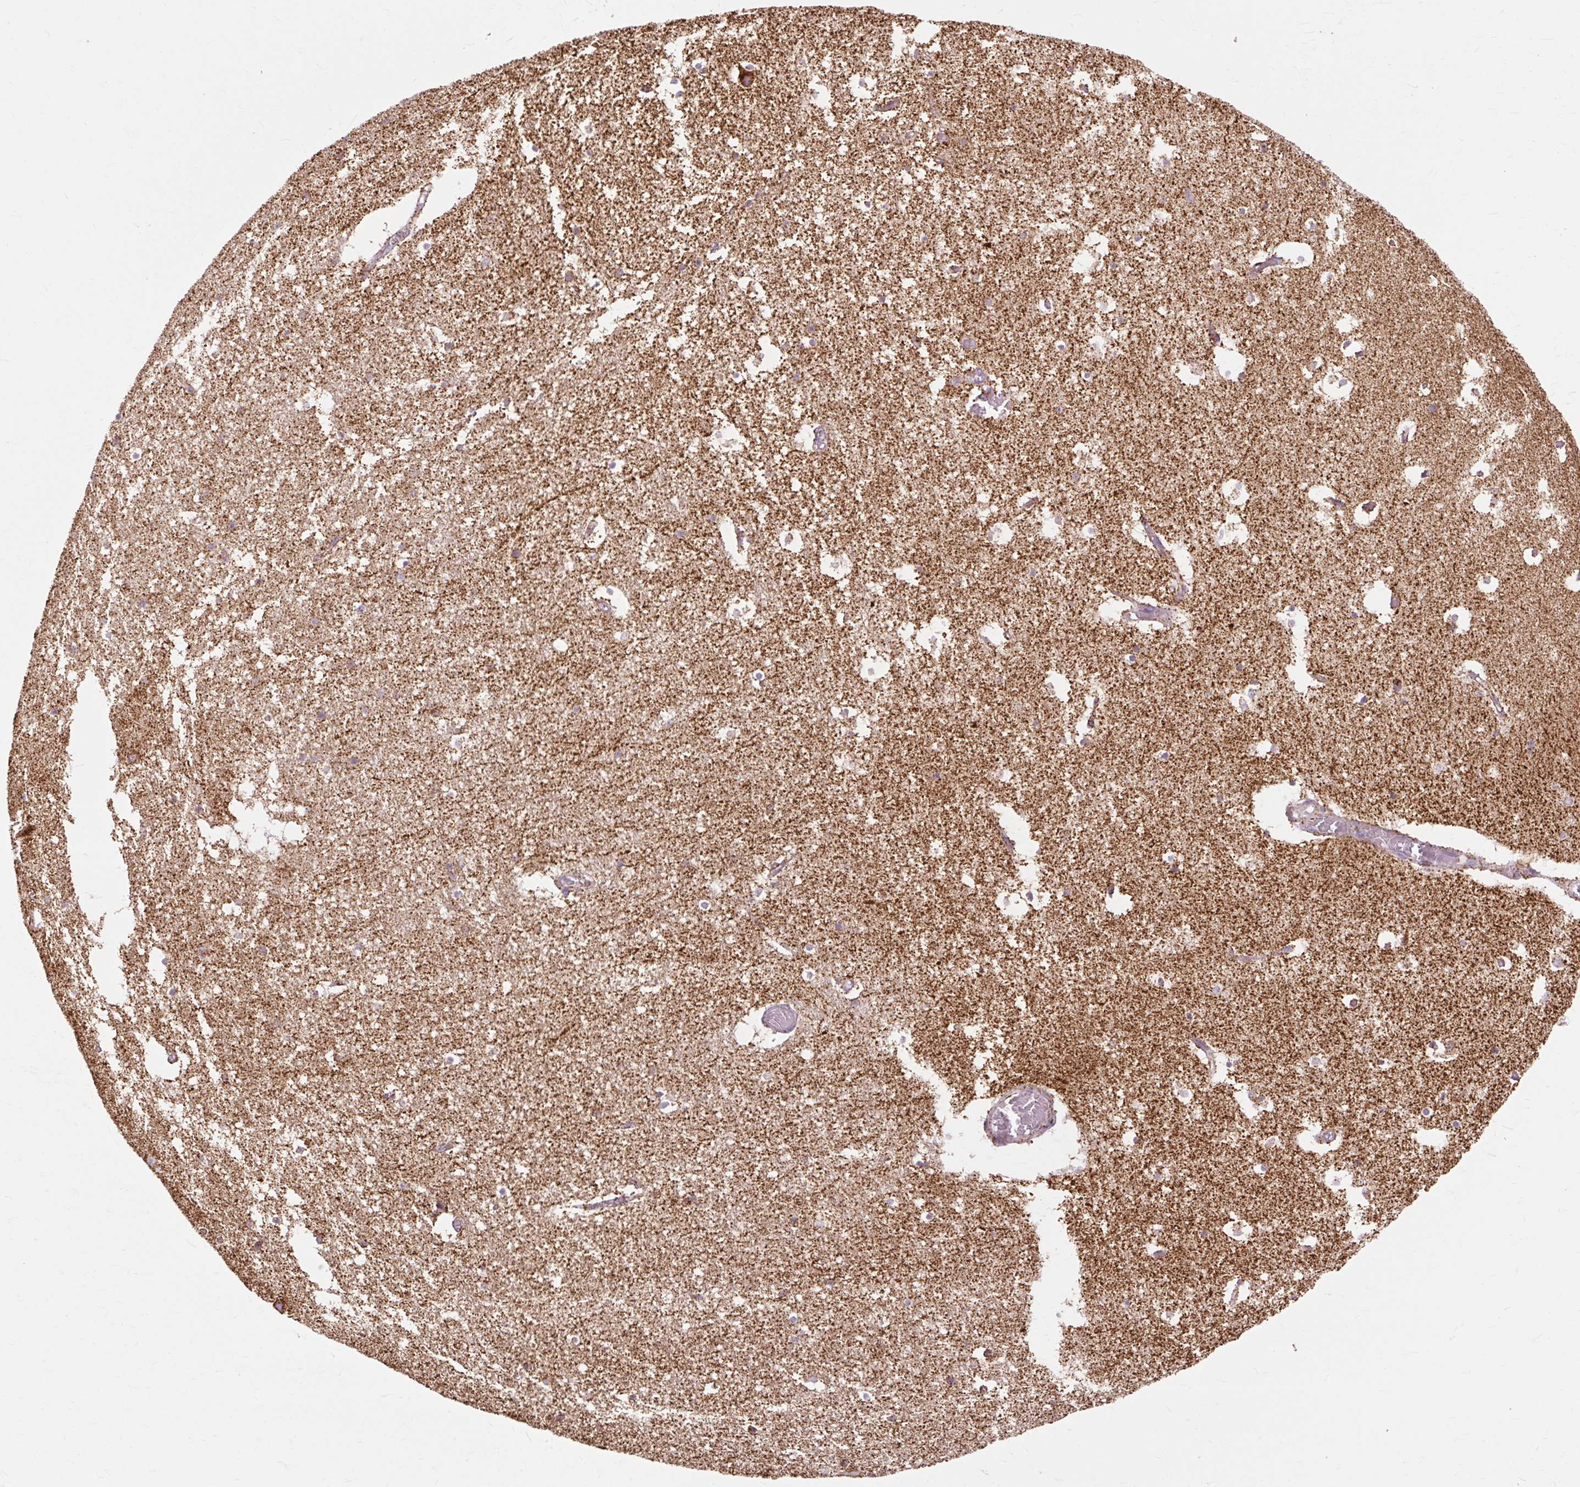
{"staining": {"intensity": "moderate", "quantity": "25%-75%", "location": "cytoplasmic/membranous"}, "tissue": "hippocampus", "cell_type": "Glial cells", "image_type": "normal", "snomed": [{"axis": "morphology", "description": "Normal tissue, NOS"}, {"axis": "topography", "description": "Hippocampus"}], "caption": "Hippocampus stained for a protein (brown) displays moderate cytoplasmic/membranous positive expression in approximately 25%-75% of glial cells.", "gene": "DLAT", "patient": {"sex": "female", "age": 52}}